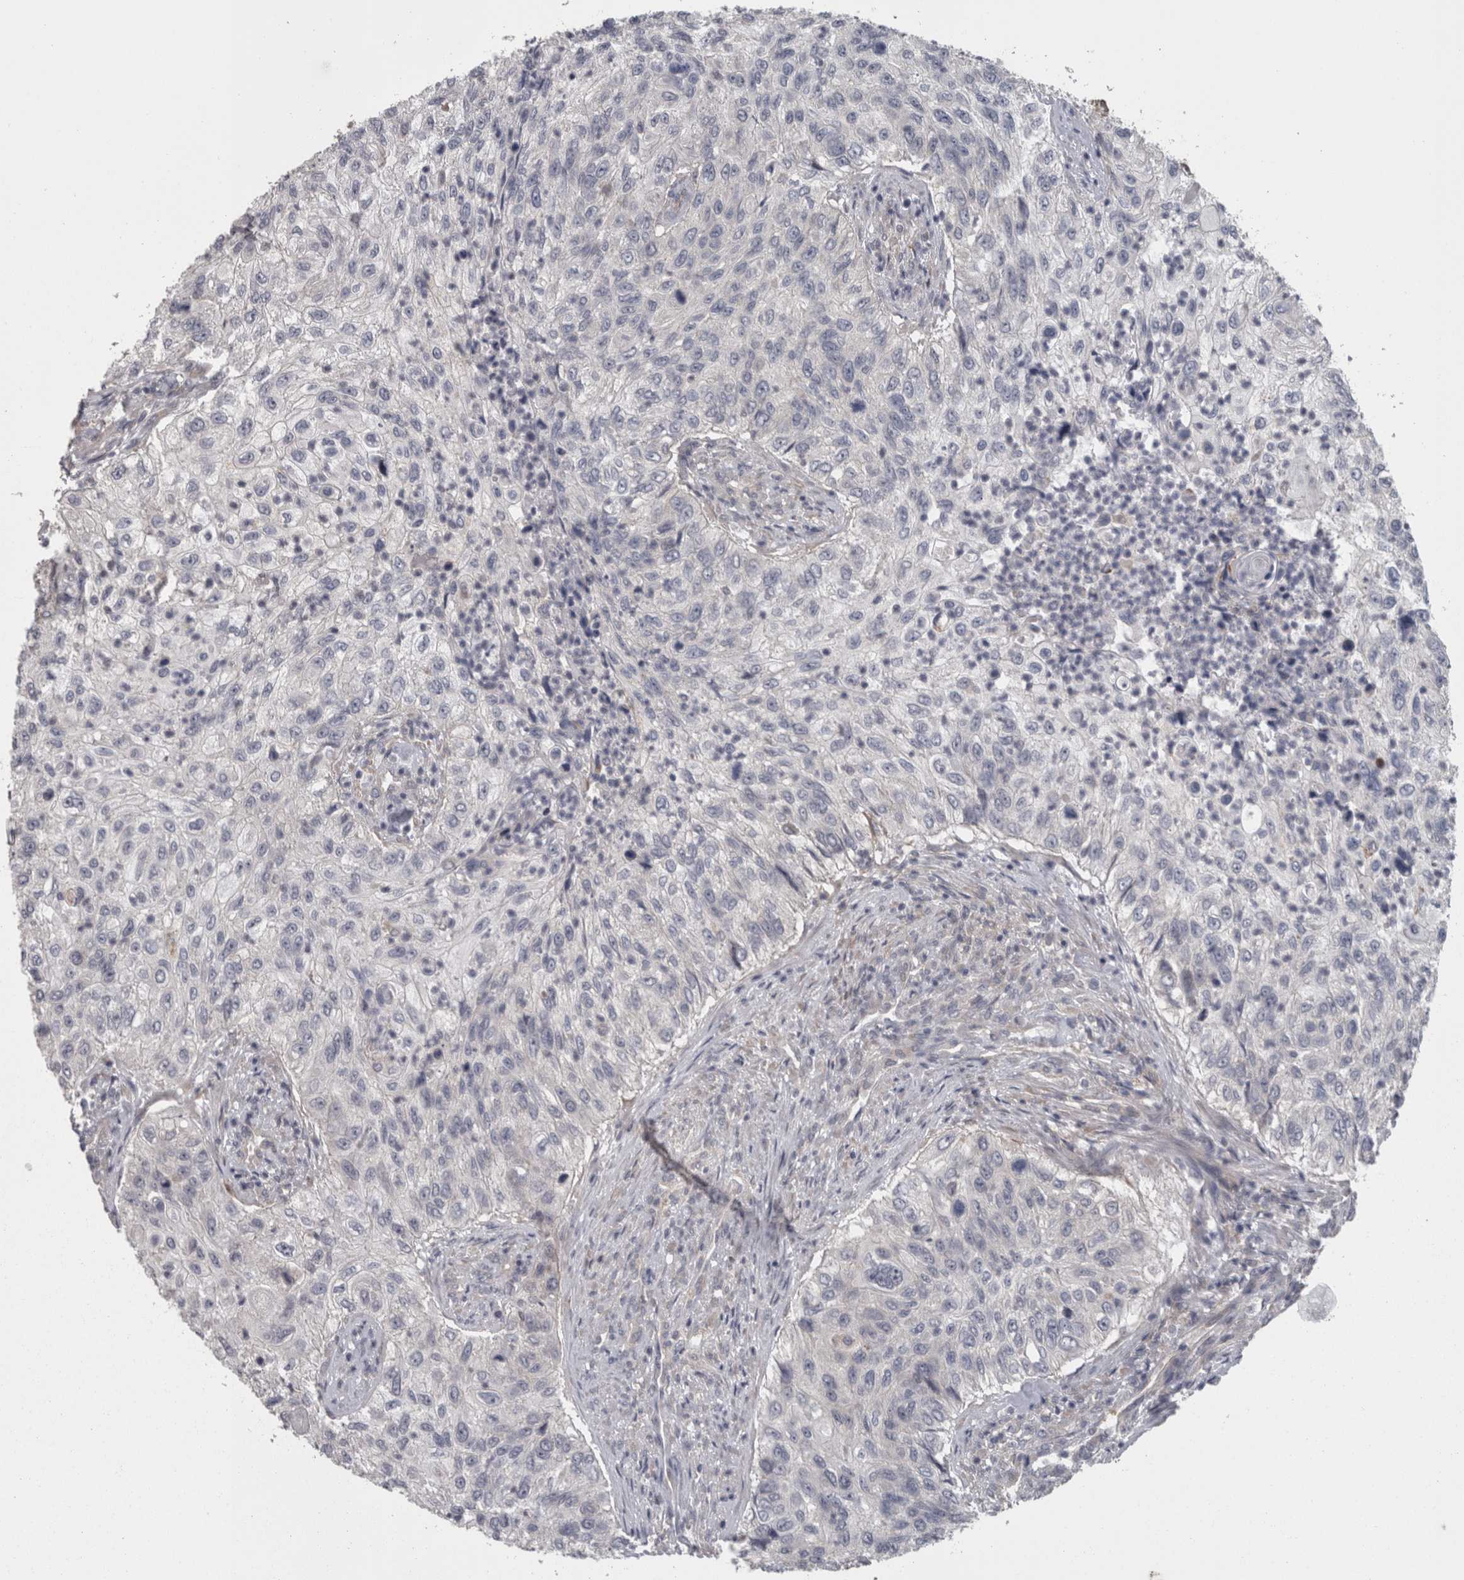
{"staining": {"intensity": "negative", "quantity": "none", "location": "none"}, "tissue": "urothelial cancer", "cell_type": "Tumor cells", "image_type": "cancer", "snomed": [{"axis": "morphology", "description": "Urothelial carcinoma, High grade"}, {"axis": "topography", "description": "Urinary bladder"}], "caption": "This is a histopathology image of immunohistochemistry staining of urothelial carcinoma (high-grade), which shows no positivity in tumor cells.", "gene": "RMDN1", "patient": {"sex": "female", "age": 60}}